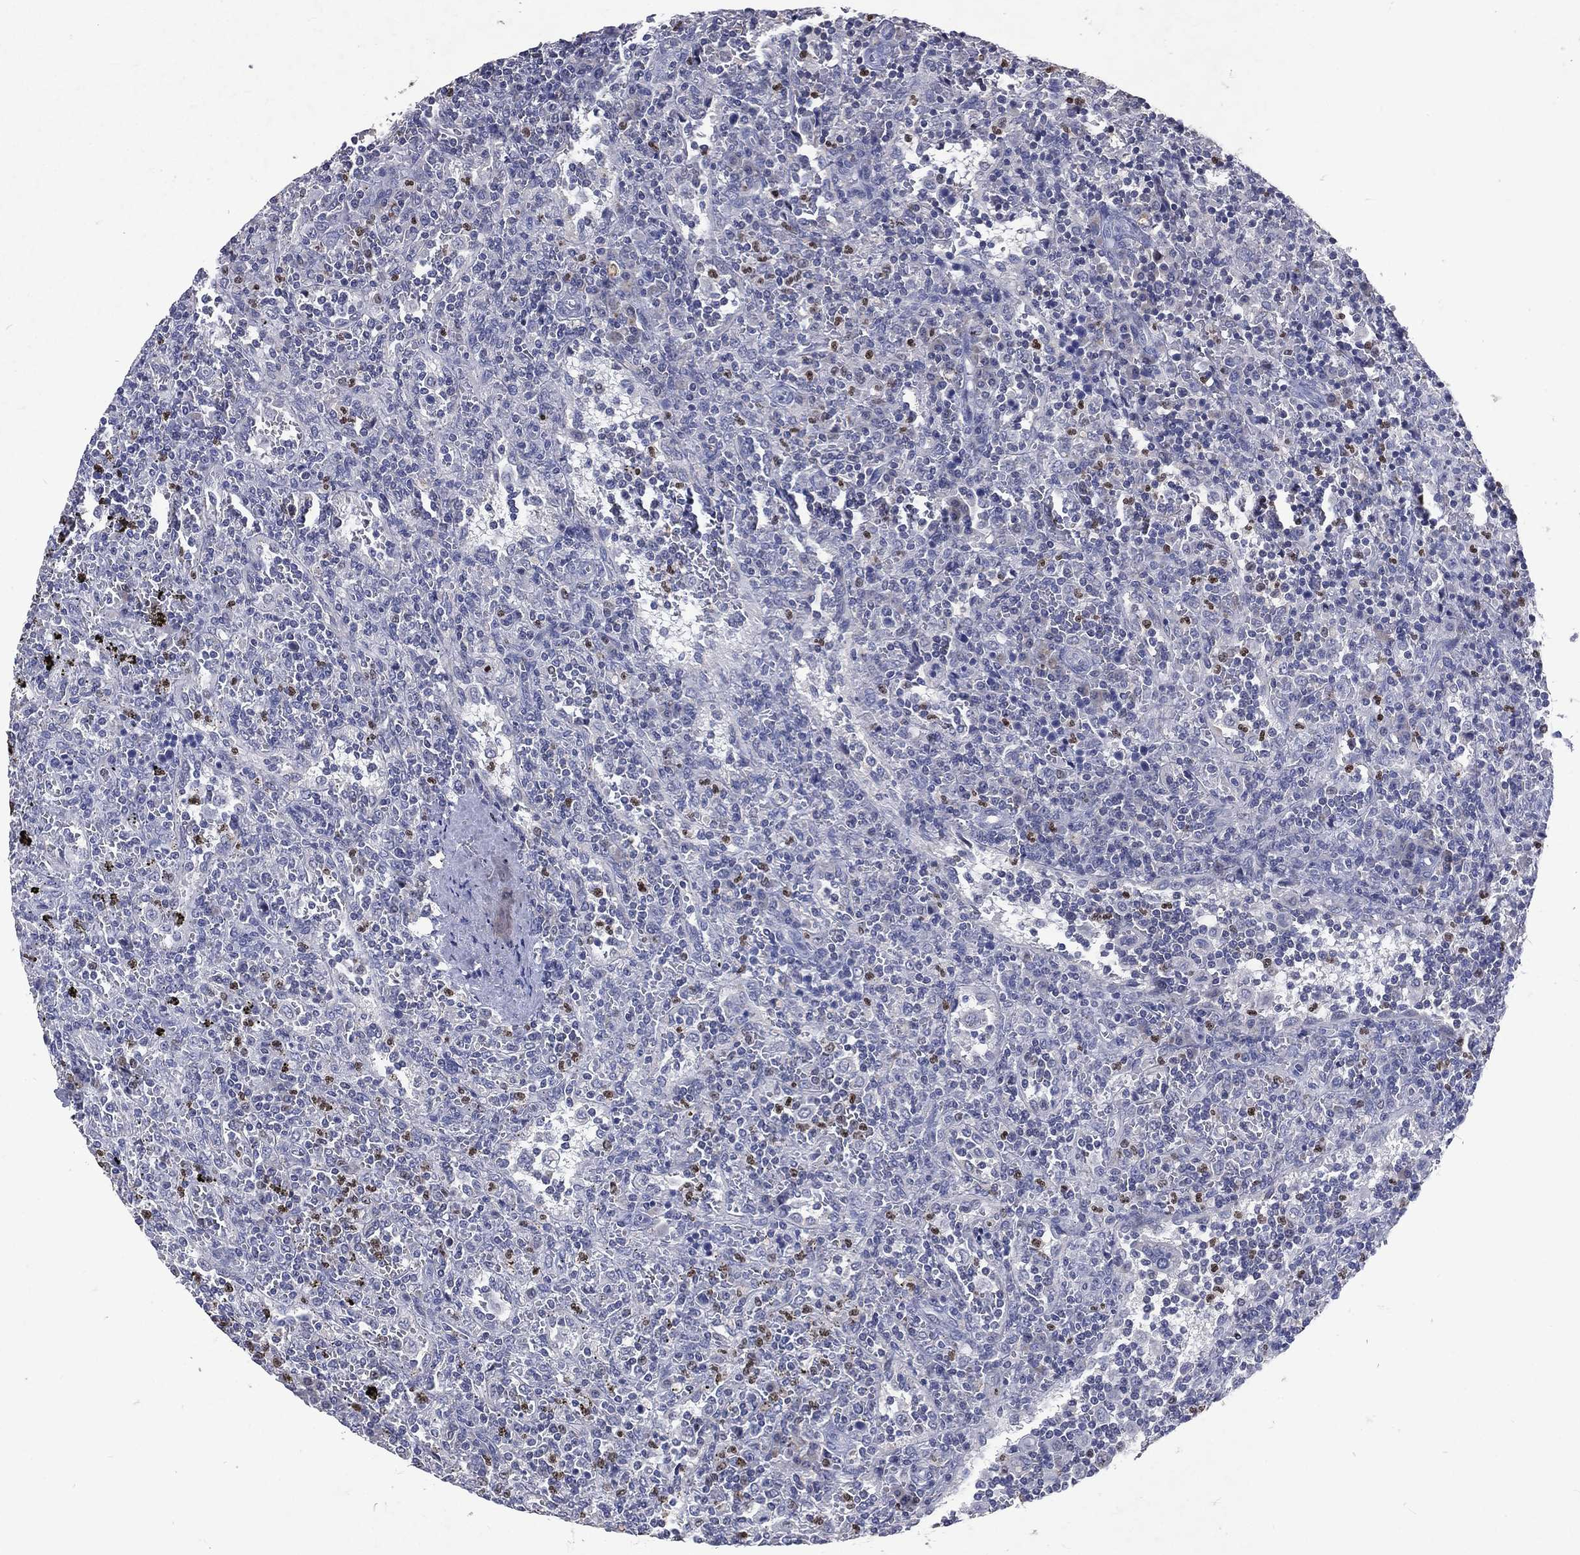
{"staining": {"intensity": "negative", "quantity": "none", "location": "none"}, "tissue": "lymphoma", "cell_type": "Tumor cells", "image_type": "cancer", "snomed": [{"axis": "morphology", "description": "Malignant lymphoma, non-Hodgkin's type, Low grade"}, {"axis": "topography", "description": "Spleen"}], "caption": "This is a histopathology image of immunohistochemistry (IHC) staining of low-grade malignant lymphoma, non-Hodgkin's type, which shows no staining in tumor cells.", "gene": "SLC34A2", "patient": {"sex": "male", "age": 62}}